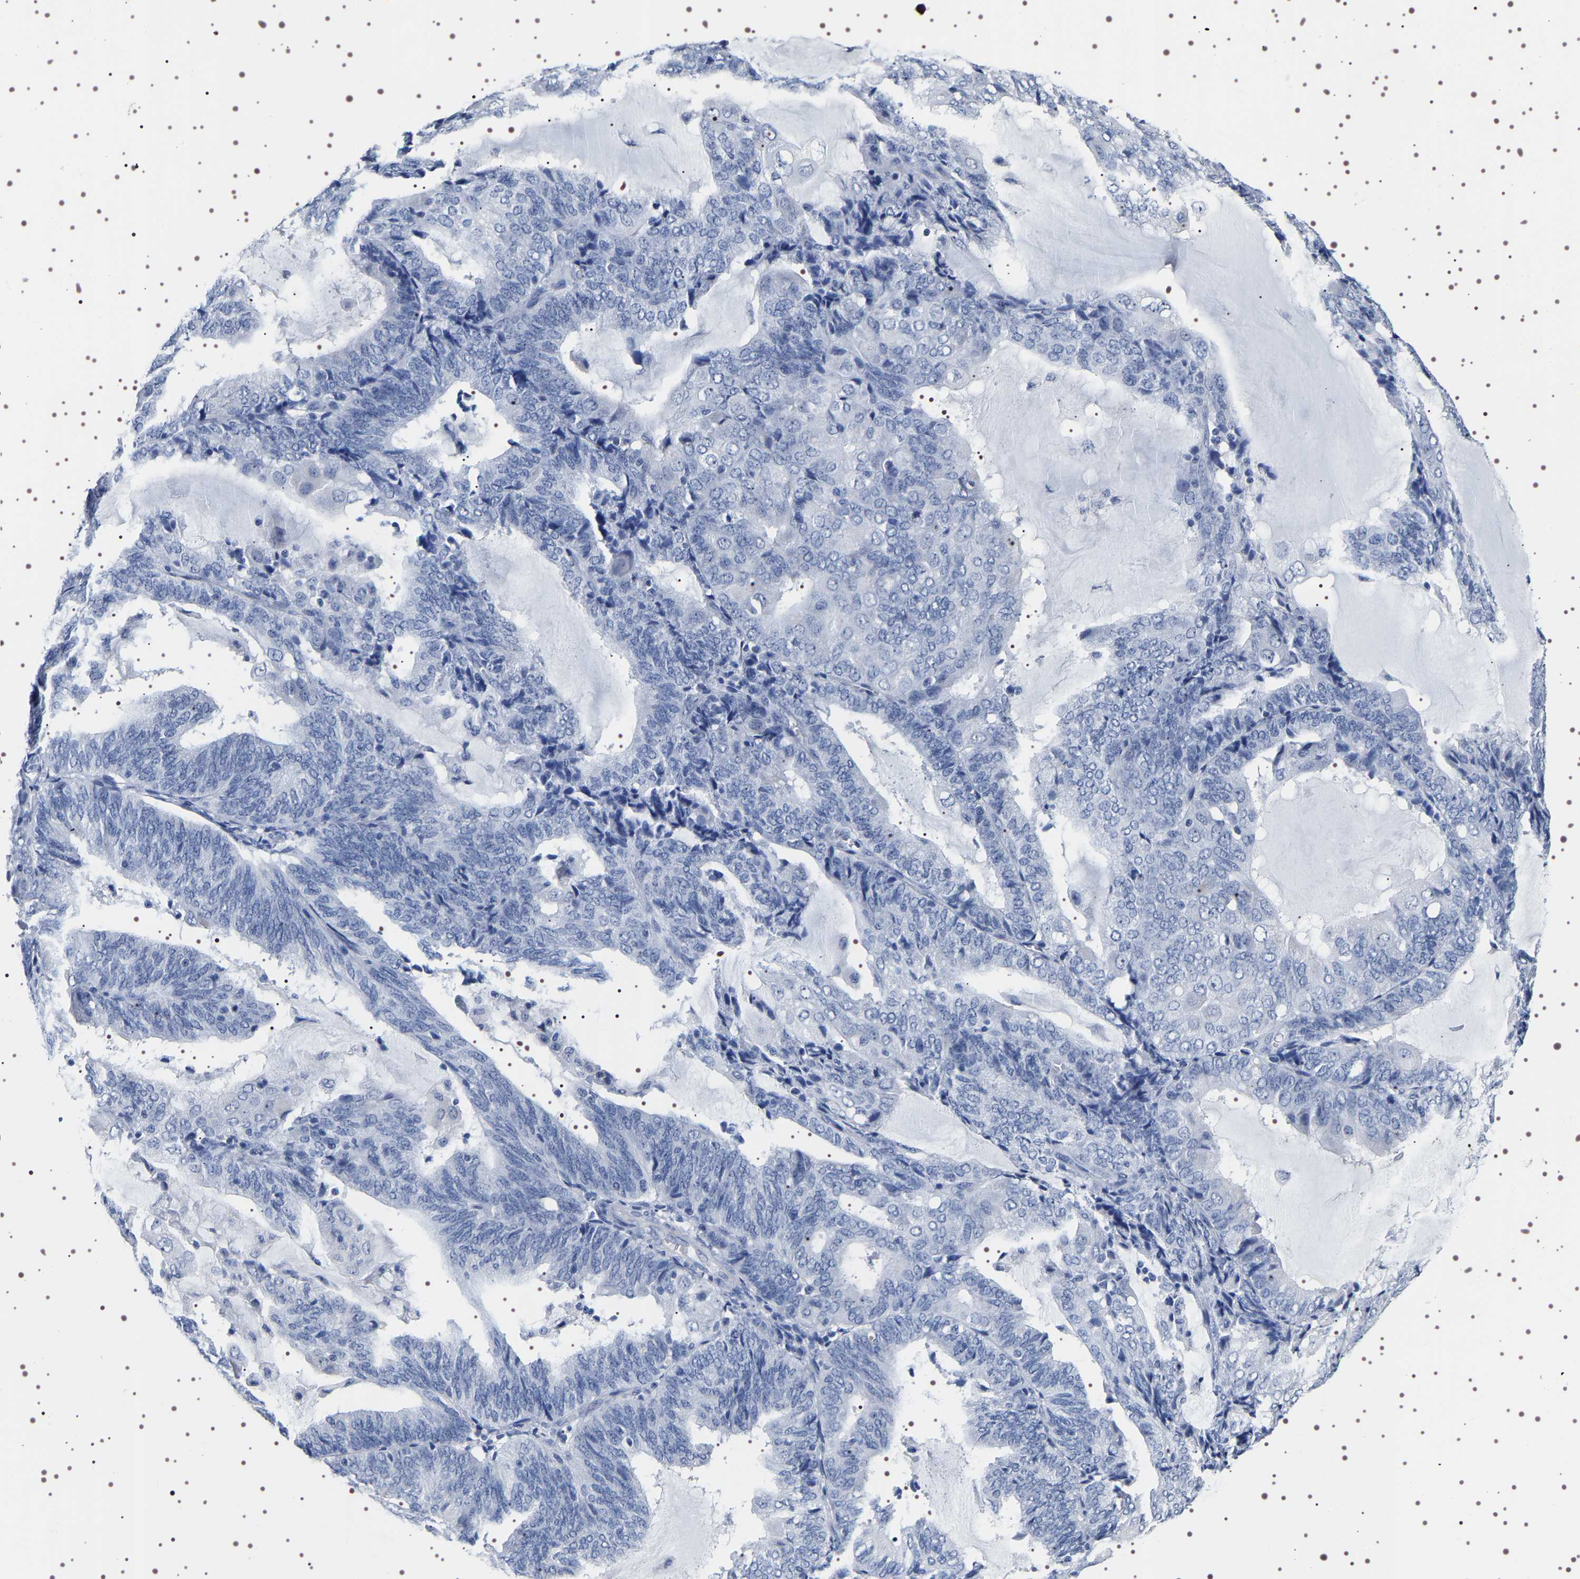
{"staining": {"intensity": "negative", "quantity": "none", "location": "none"}, "tissue": "endometrial cancer", "cell_type": "Tumor cells", "image_type": "cancer", "snomed": [{"axis": "morphology", "description": "Adenocarcinoma, NOS"}, {"axis": "topography", "description": "Endometrium"}], "caption": "This is an immunohistochemistry (IHC) micrograph of endometrial cancer (adenocarcinoma). There is no staining in tumor cells.", "gene": "UBQLN3", "patient": {"sex": "female", "age": 81}}